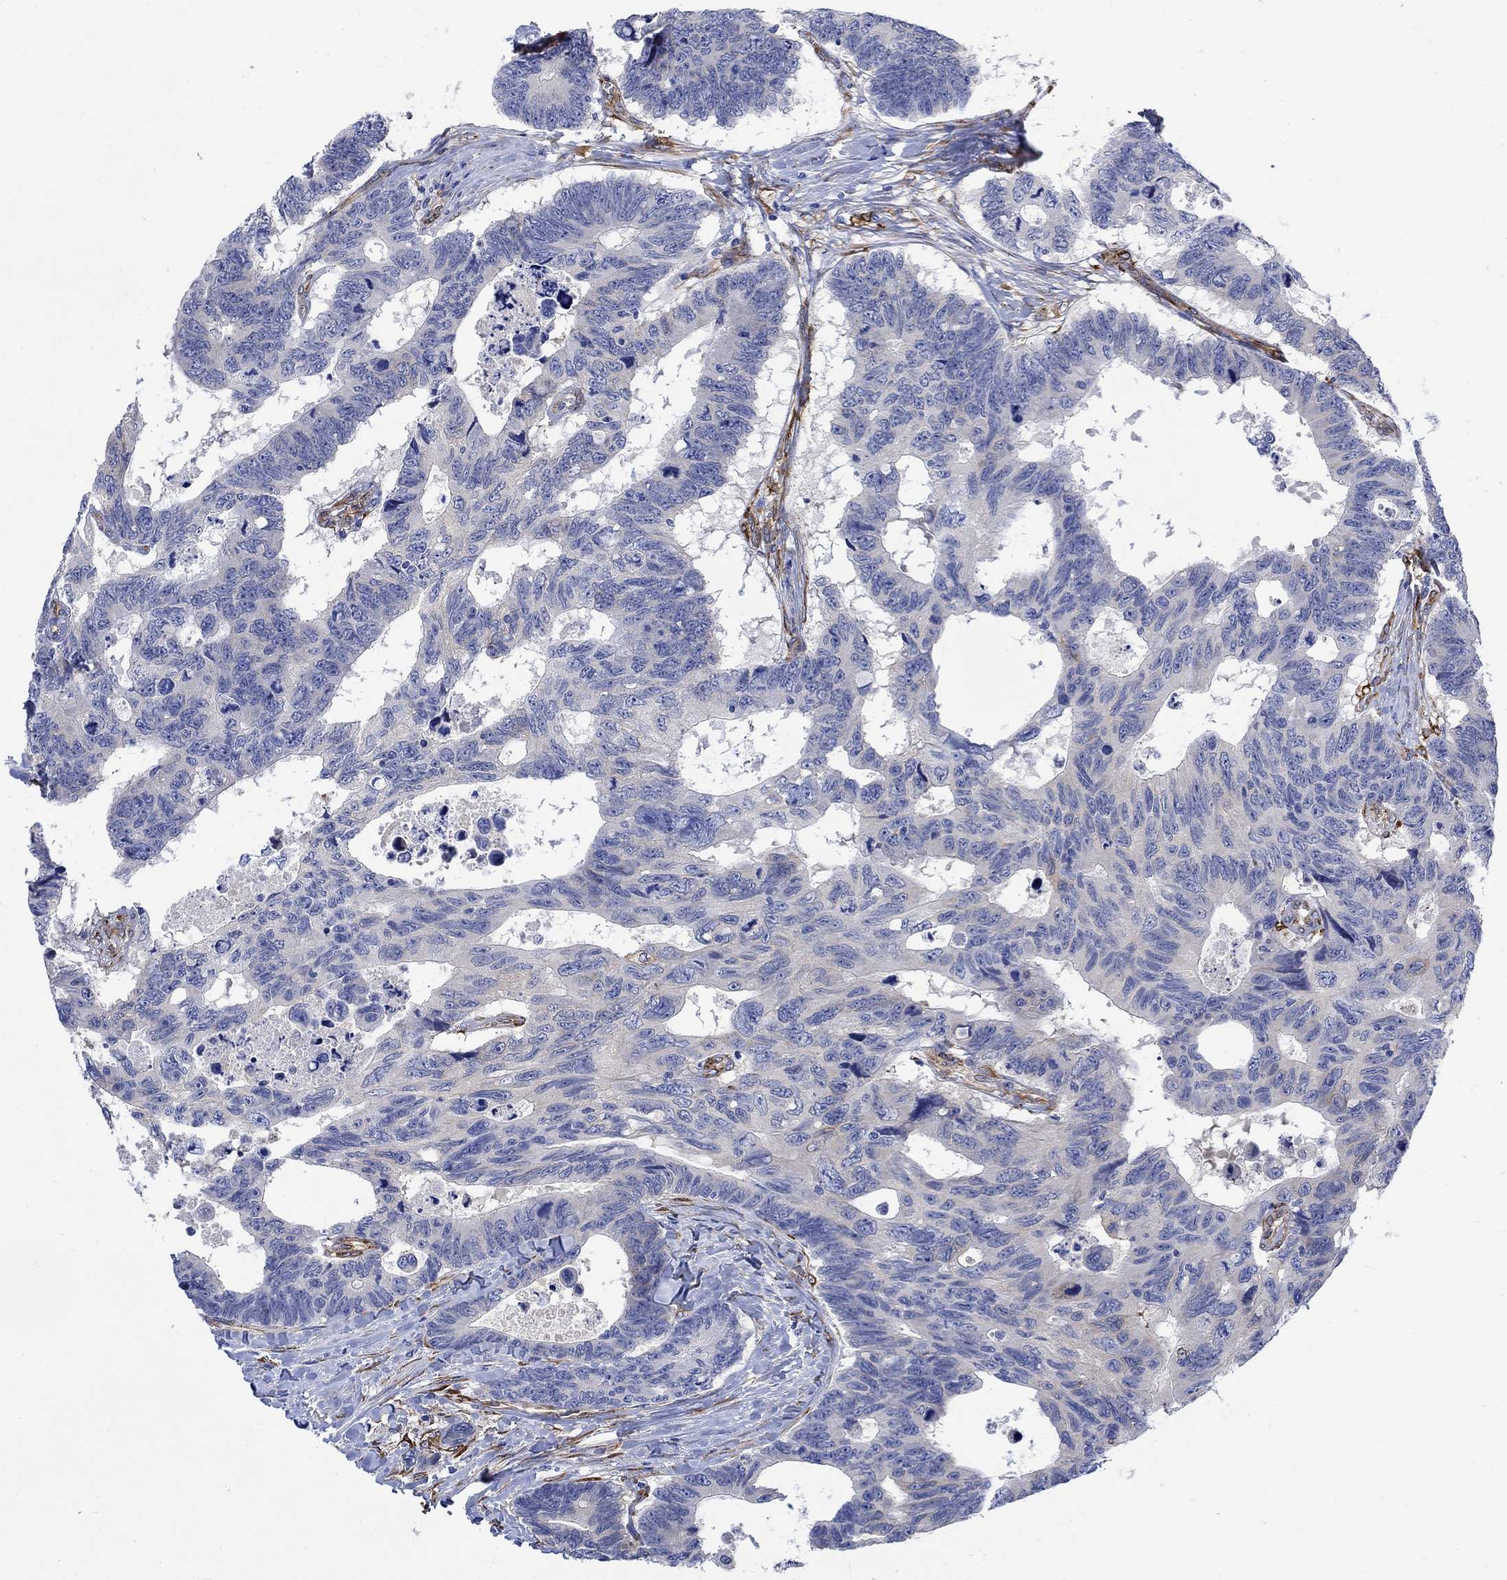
{"staining": {"intensity": "negative", "quantity": "none", "location": "none"}, "tissue": "colorectal cancer", "cell_type": "Tumor cells", "image_type": "cancer", "snomed": [{"axis": "morphology", "description": "Adenocarcinoma, NOS"}, {"axis": "topography", "description": "Colon"}], "caption": "Tumor cells show no significant expression in colorectal cancer.", "gene": "TGM2", "patient": {"sex": "female", "age": 77}}